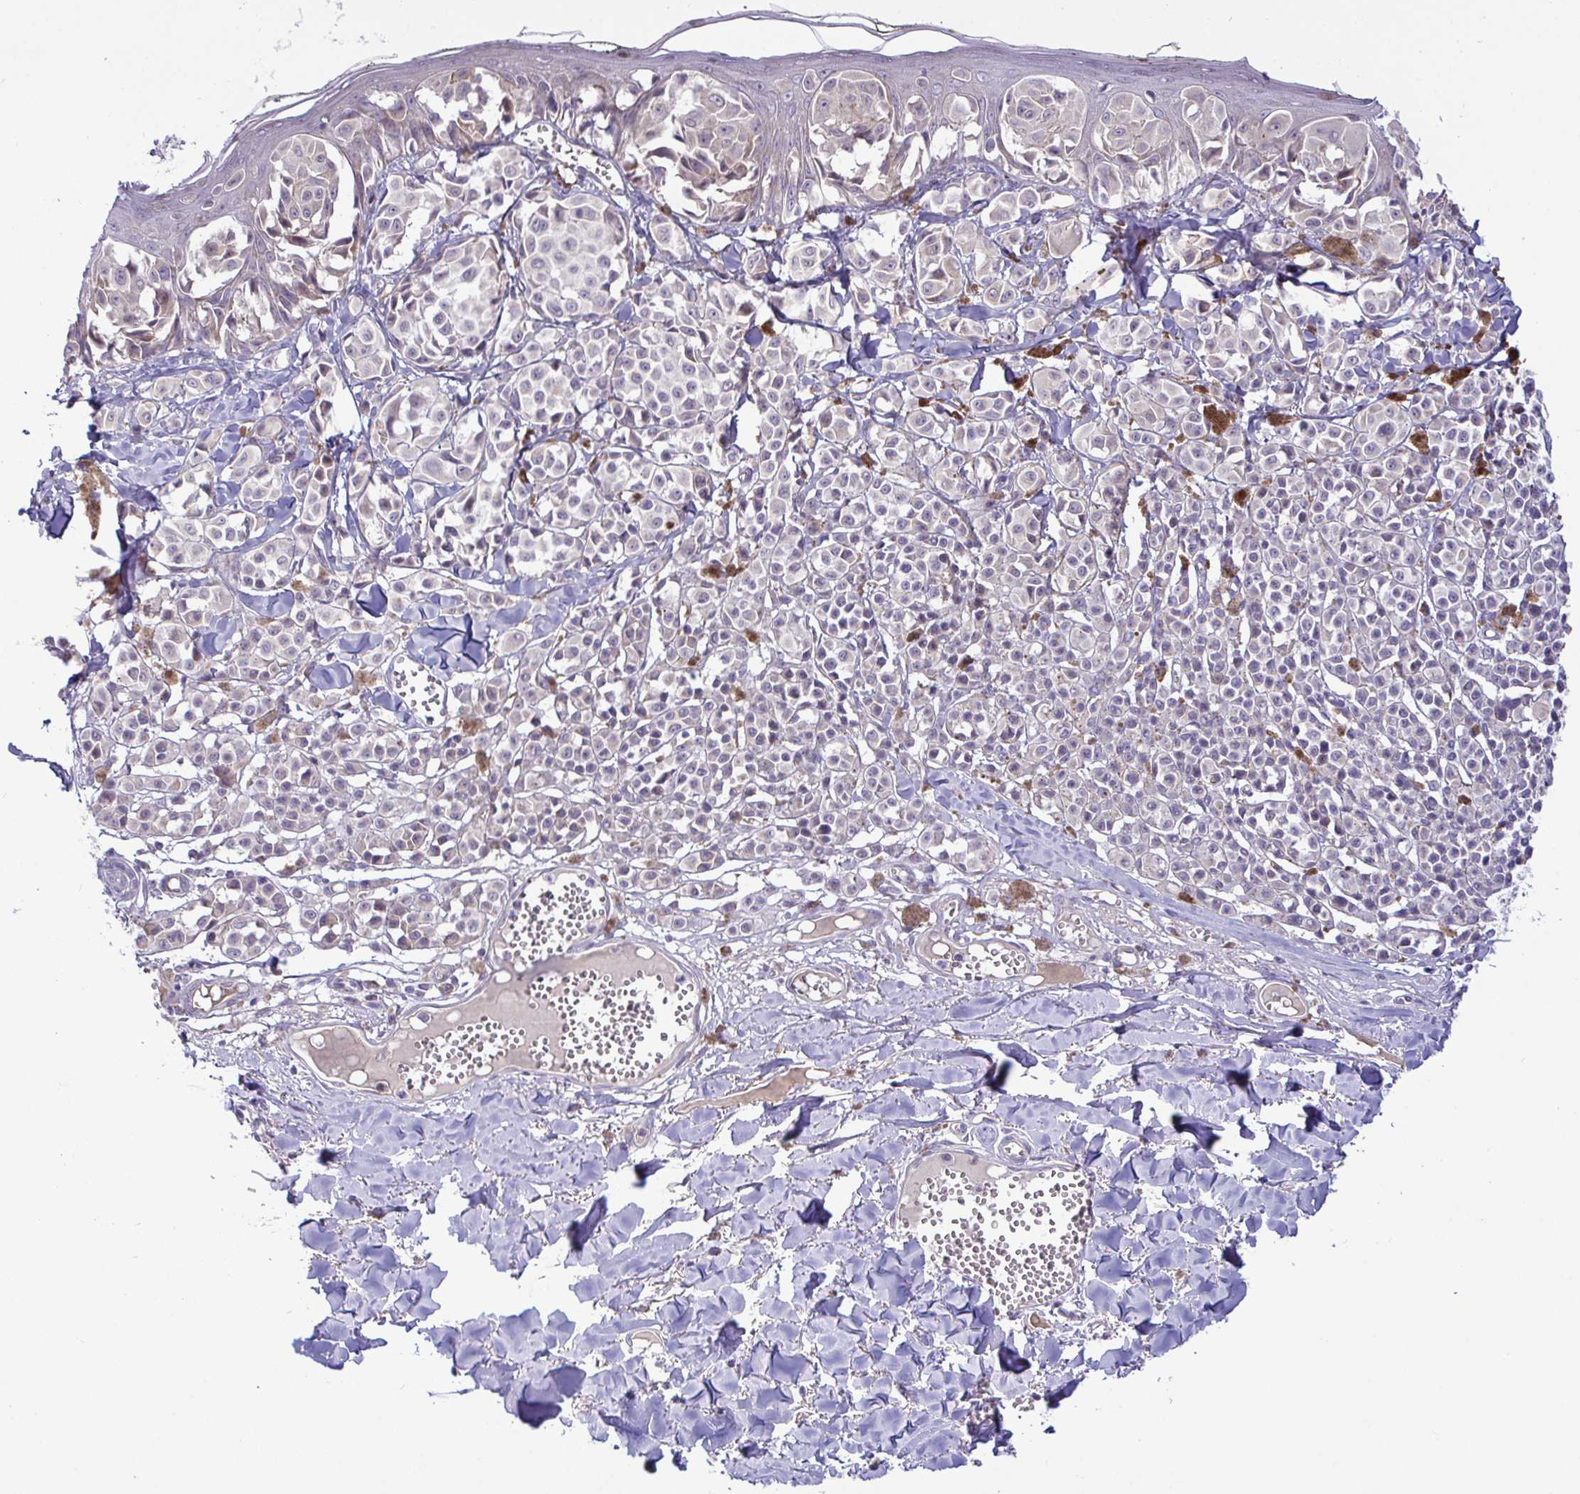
{"staining": {"intensity": "negative", "quantity": "none", "location": "none"}, "tissue": "melanoma", "cell_type": "Tumor cells", "image_type": "cancer", "snomed": [{"axis": "morphology", "description": "Malignant melanoma, NOS"}, {"axis": "topography", "description": "Skin"}], "caption": "Immunohistochemistry image of neoplastic tissue: malignant melanoma stained with DAB exhibits no significant protein positivity in tumor cells. (Brightfield microscopy of DAB (3,3'-diaminobenzidine) immunohistochemistry at high magnification).", "gene": "SYNPO2L", "patient": {"sex": "female", "age": 43}}